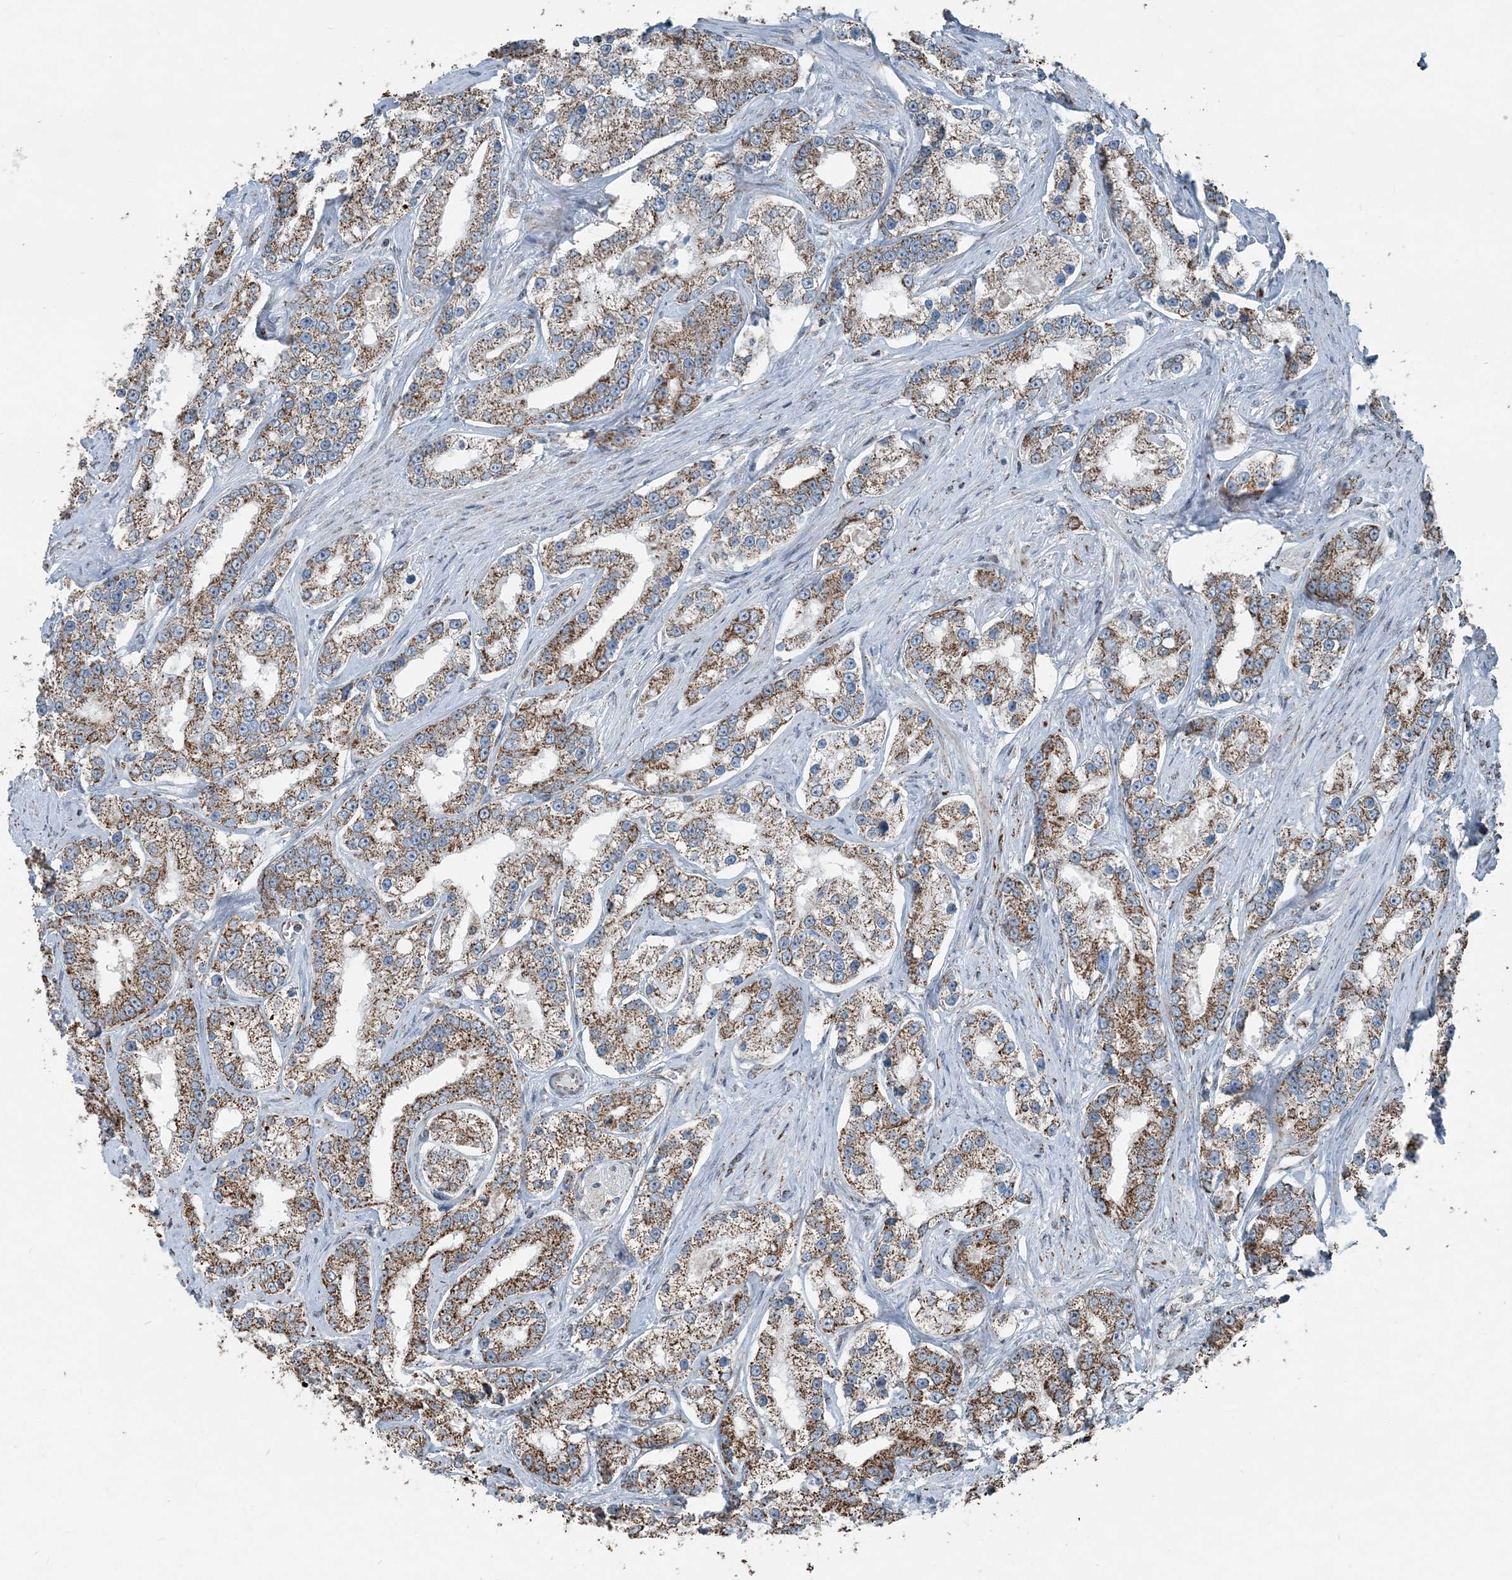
{"staining": {"intensity": "moderate", "quantity": ">75%", "location": "cytoplasmic/membranous"}, "tissue": "prostate cancer", "cell_type": "Tumor cells", "image_type": "cancer", "snomed": [{"axis": "morphology", "description": "Normal tissue, NOS"}, {"axis": "morphology", "description": "Adenocarcinoma, High grade"}, {"axis": "topography", "description": "Prostate"}], "caption": "A brown stain labels moderate cytoplasmic/membranous staining of a protein in human prostate high-grade adenocarcinoma tumor cells.", "gene": "SUCLG1", "patient": {"sex": "male", "age": 83}}